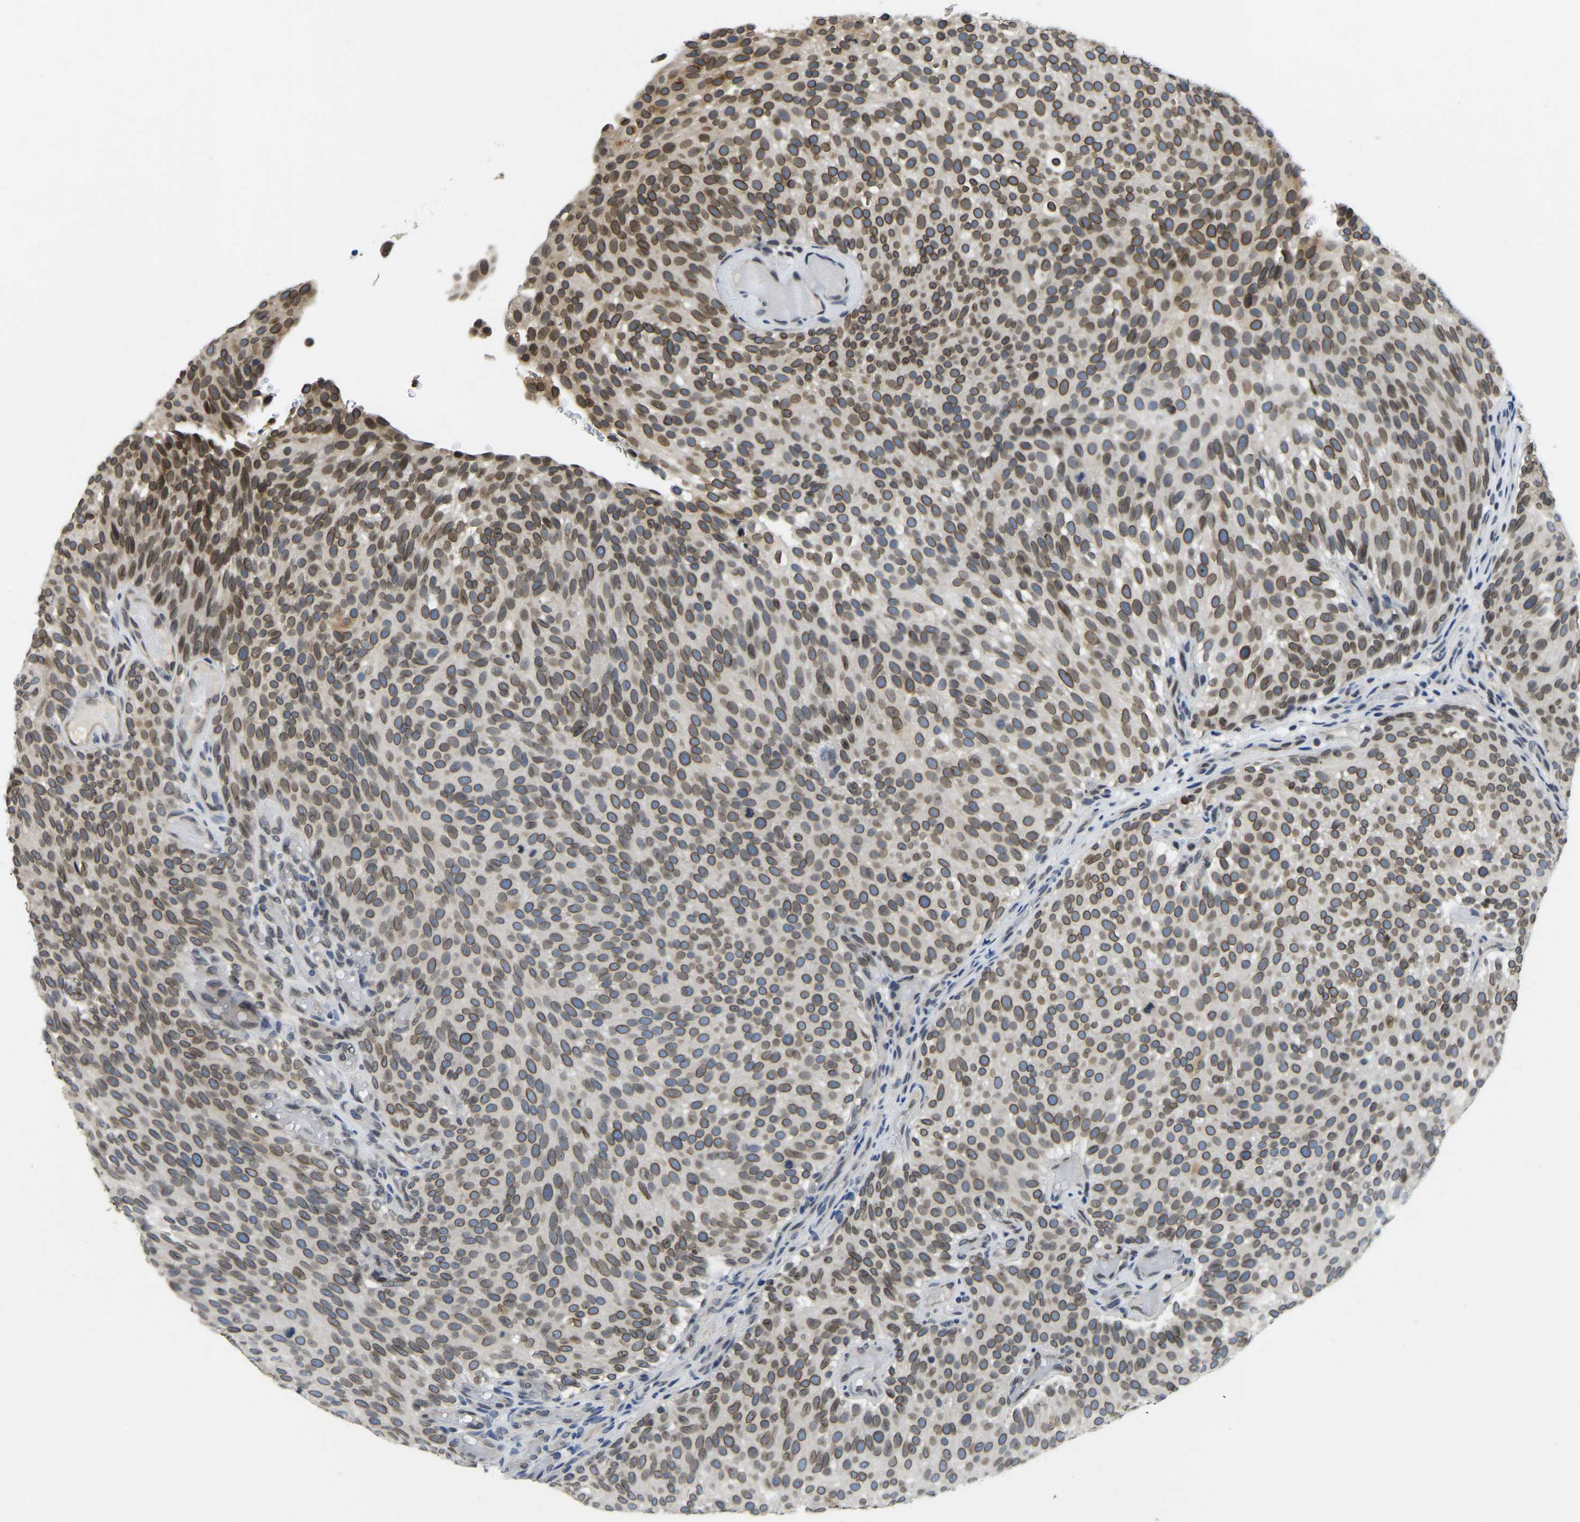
{"staining": {"intensity": "strong", "quantity": ">75%", "location": "cytoplasmic/membranous,nuclear"}, "tissue": "urothelial cancer", "cell_type": "Tumor cells", "image_type": "cancer", "snomed": [{"axis": "morphology", "description": "Urothelial carcinoma, Low grade"}, {"axis": "topography", "description": "Urinary bladder"}], "caption": "IHC (DAB) staining of urothelial cancer shows strong cytoplasmic/membranous and nuclear protein positivity in about >75% of tumor cells.", "gene": "RANBP2", "patient": {"sex": "male", "age": 78}}